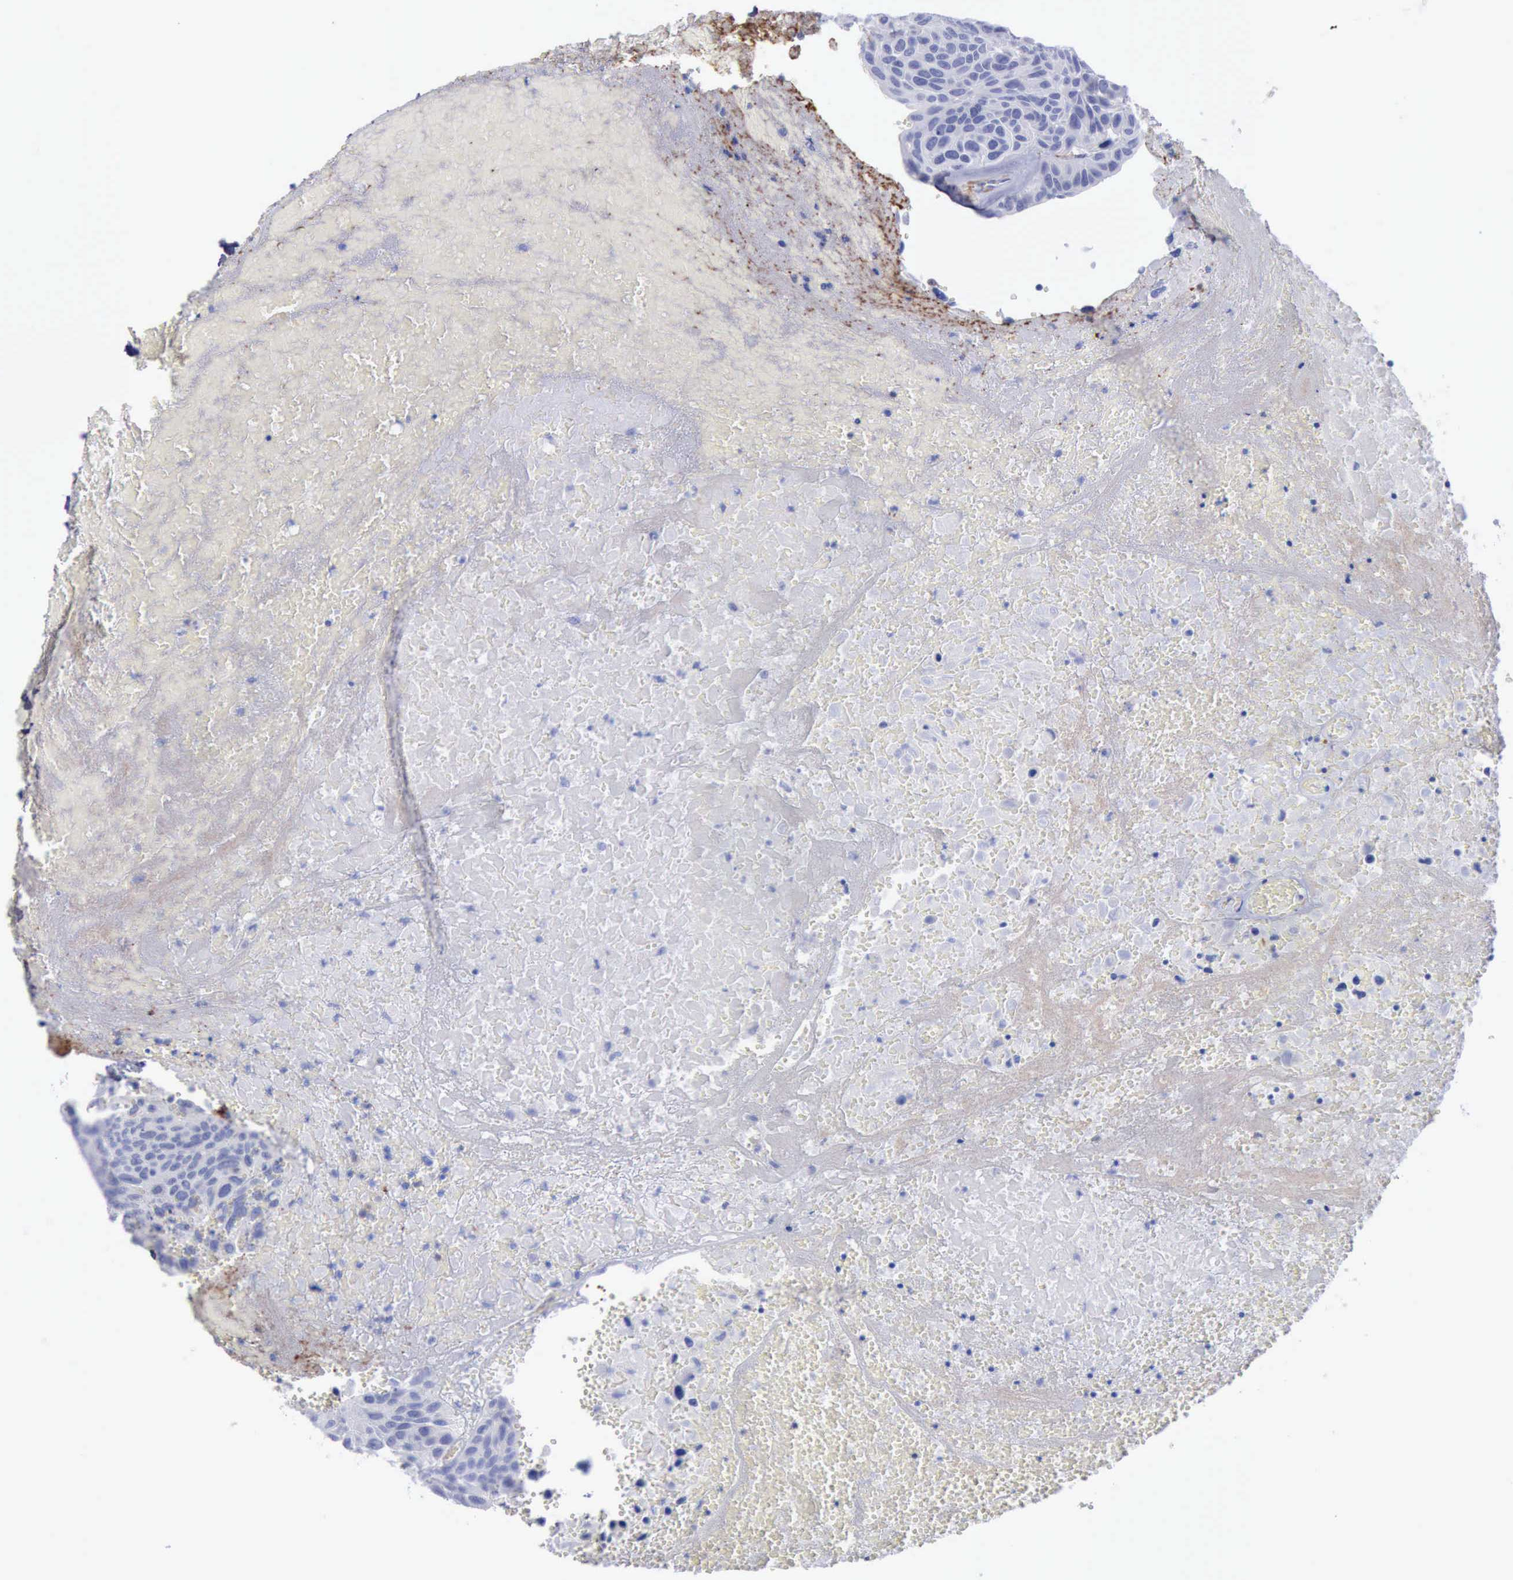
{"staining": {"intensity": "negative", "quantity": "none", "location": "none"}, "tissue": "urothelial cancer", "cell_type": "Tumor cells", "image_type": "cancer", "snomed": [{"axis": "morphology", "description": "Urothelial carcinoma, High grade"}, {"axis": "topography", "description": "Urinary bladder"}], "caption": "The IHC image has no significant expression in tumor cells of high-grade urothelial carcinoma tissue. Nuclei are stained in blue.", "gene": "FHL1", "patient": {"sex": "male", "age": 66}}